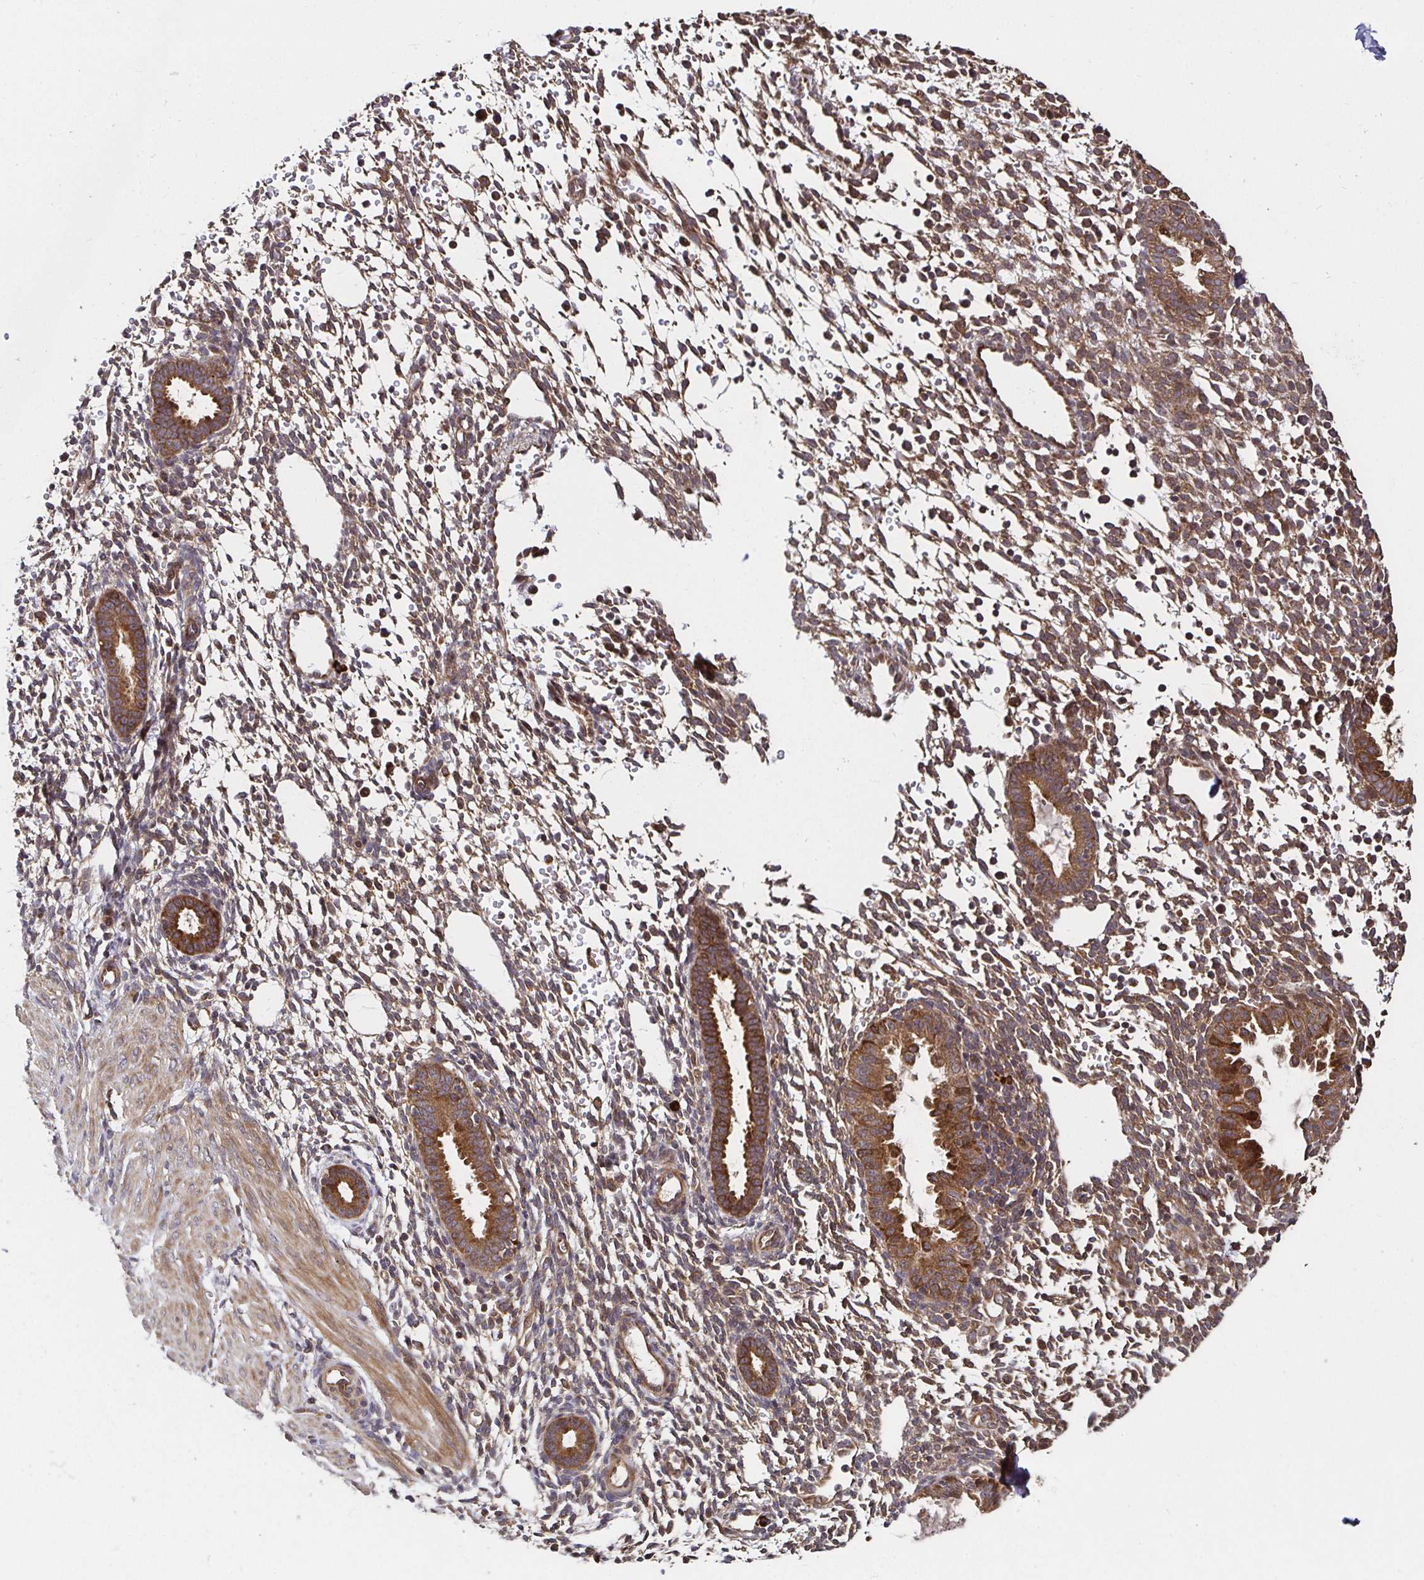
{"staining": {"intensity": "moderate", "quantity": "25%-75%", "location": "cytoplasmic/membranous"}, "tissue": "endometrium", "cell_type": "Cells in endometrial stroma", "image_type": "normal", "snomed": [{"axis": "morphology", "description": "Normal tissue, NOS"}, {"axis": "topography", "description": "Endometrium"}], "caption": "A micrograph showing moderate cytoplasmic/membranous staining in about 25%-75% of cells in endometrial stroma in benign endometrium, as visualized by brown immunohistochemical staining.", "gene": "MLST8", "patient": {"sex": "female", "age": 36}}